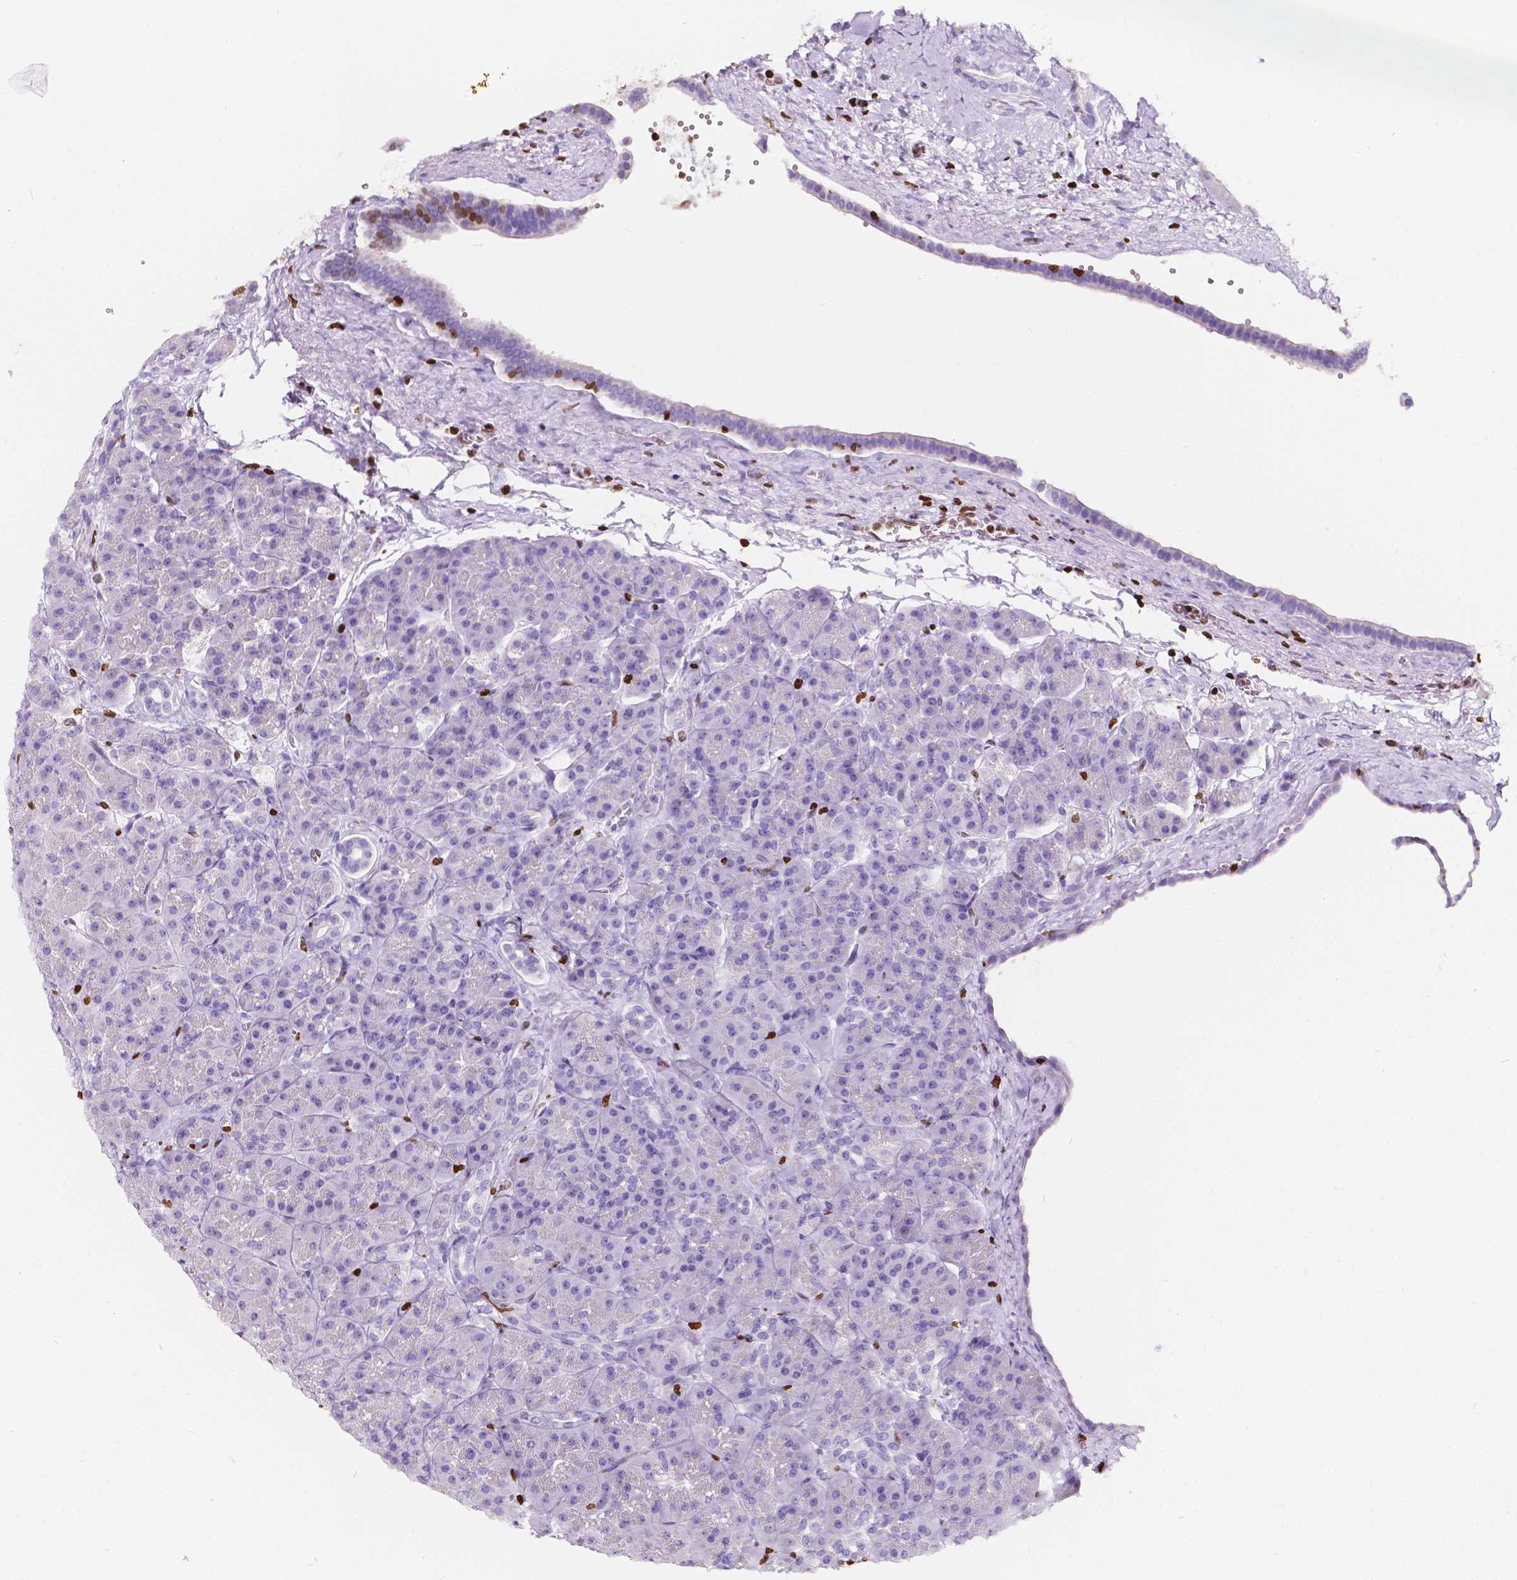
{"staining": {"intensity": "strong", "quantity": "<25%", "location": "nuclear"}, "tissue": "pancreas", "cell_type": "Exocrine glandular cells", "image_type": "normal", "snomed": [{"axis": "morphology", "description": "Normal tissue, NOS"}, {"axis": "topography", "description": "Pancreas"}], "caption": "Approximately <25% of exocrine glandular cells in normal human pancreas demonstrate strong nuclear protein expression as visualized by brown immunohistochemical staining.", "gene": "CBY3", "patient": {"sex": "male", "age": 57}}